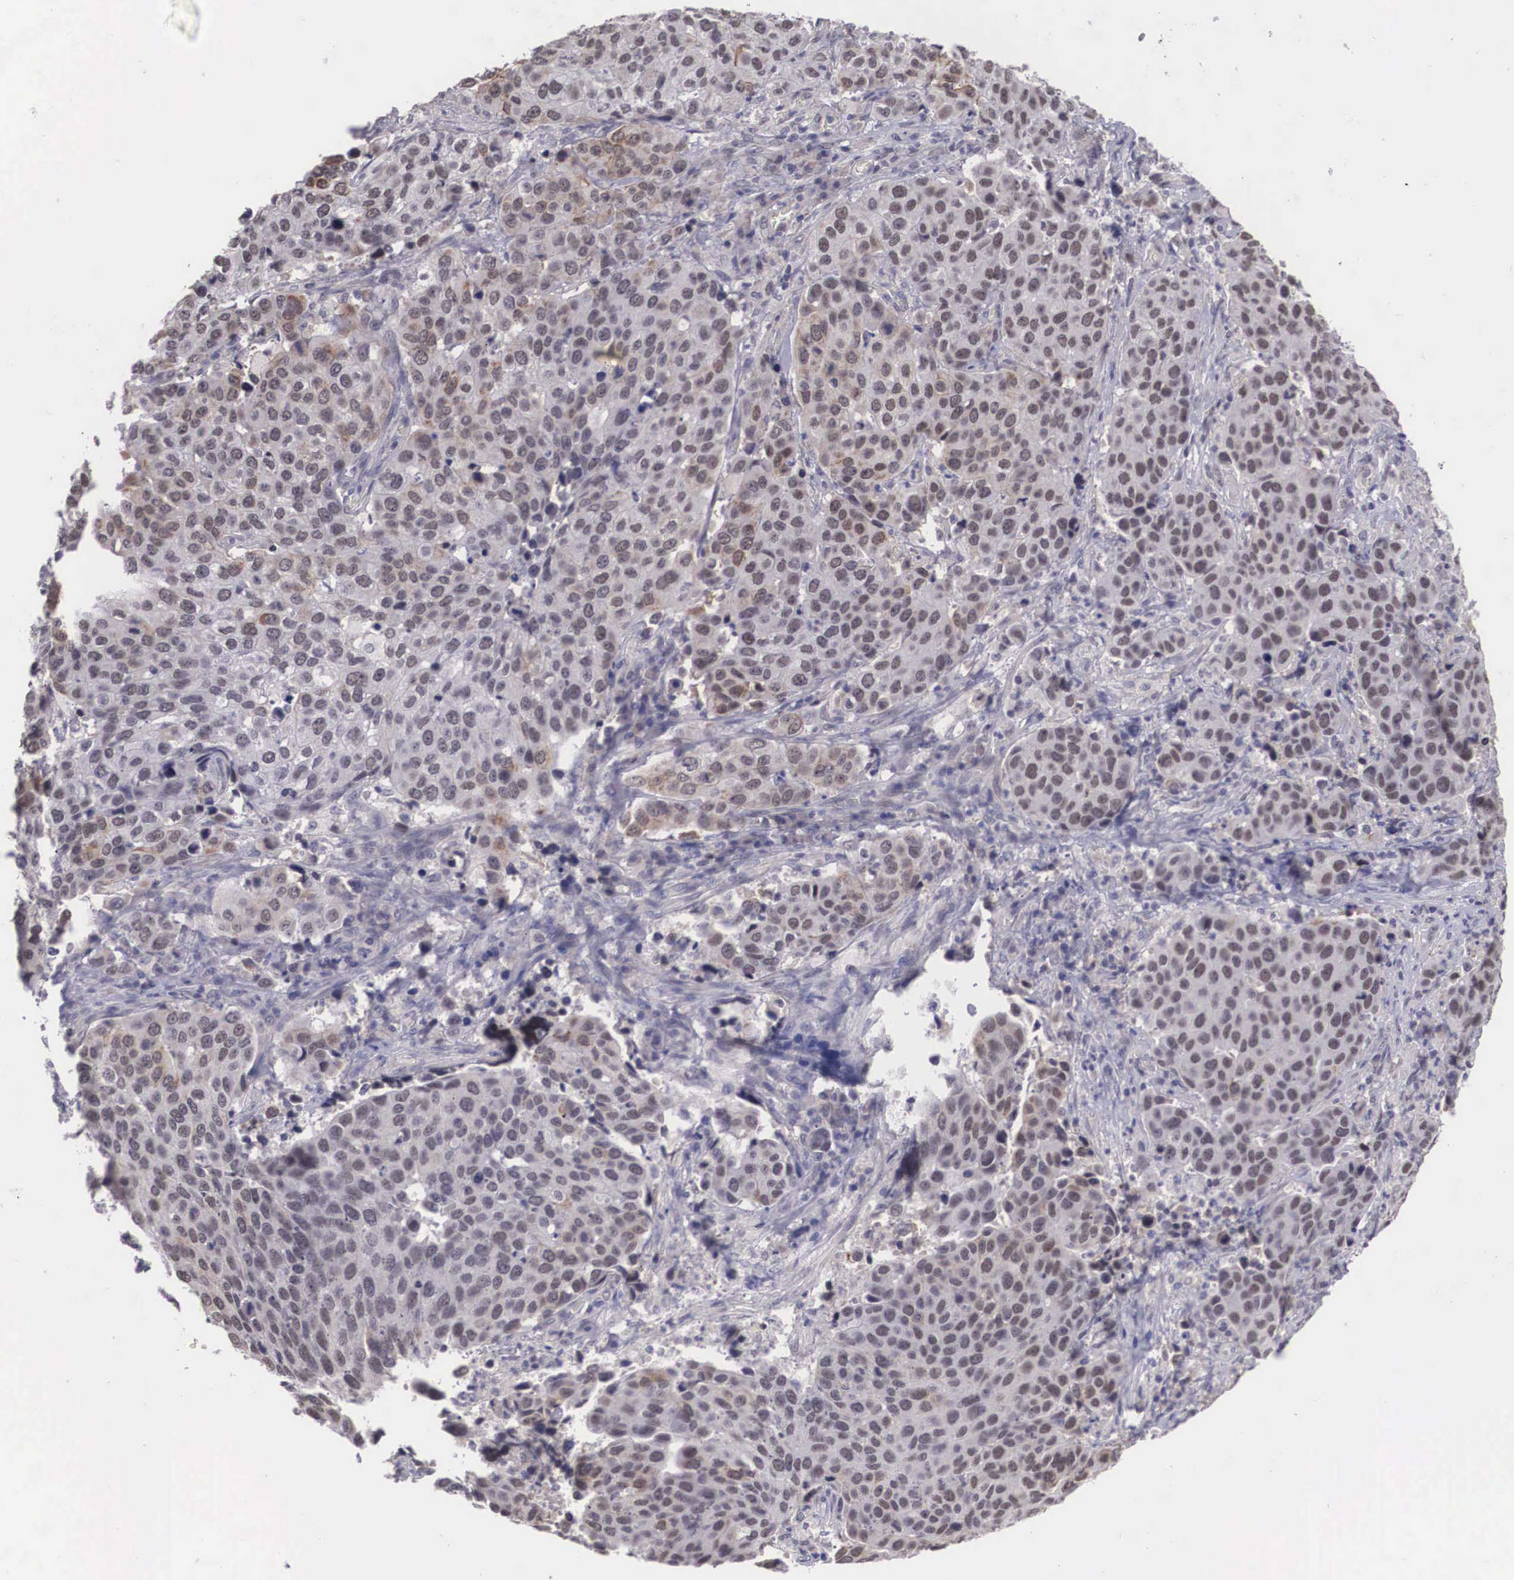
{"staining": {"intensity": "weak", "quantity": "25%-75%", "location": "nuclear"}, "tissue": "cervical cancer", "cell_type": "Tumor cells", "image_type": "cancer", "snomed": [{"axis": "morphology", "description": "Squamous cell carcinoma, NOS"}, {"axis": "topography", "description": "Cervix"}], "caption": "Tumor cells reveal low levels of weak nuclear positivity in approximately 25%-75% of cells in human squamous cell carcinoma (cervical).", "gene": "ZNF275", "patient": {"sex": "female", "age": 54}}